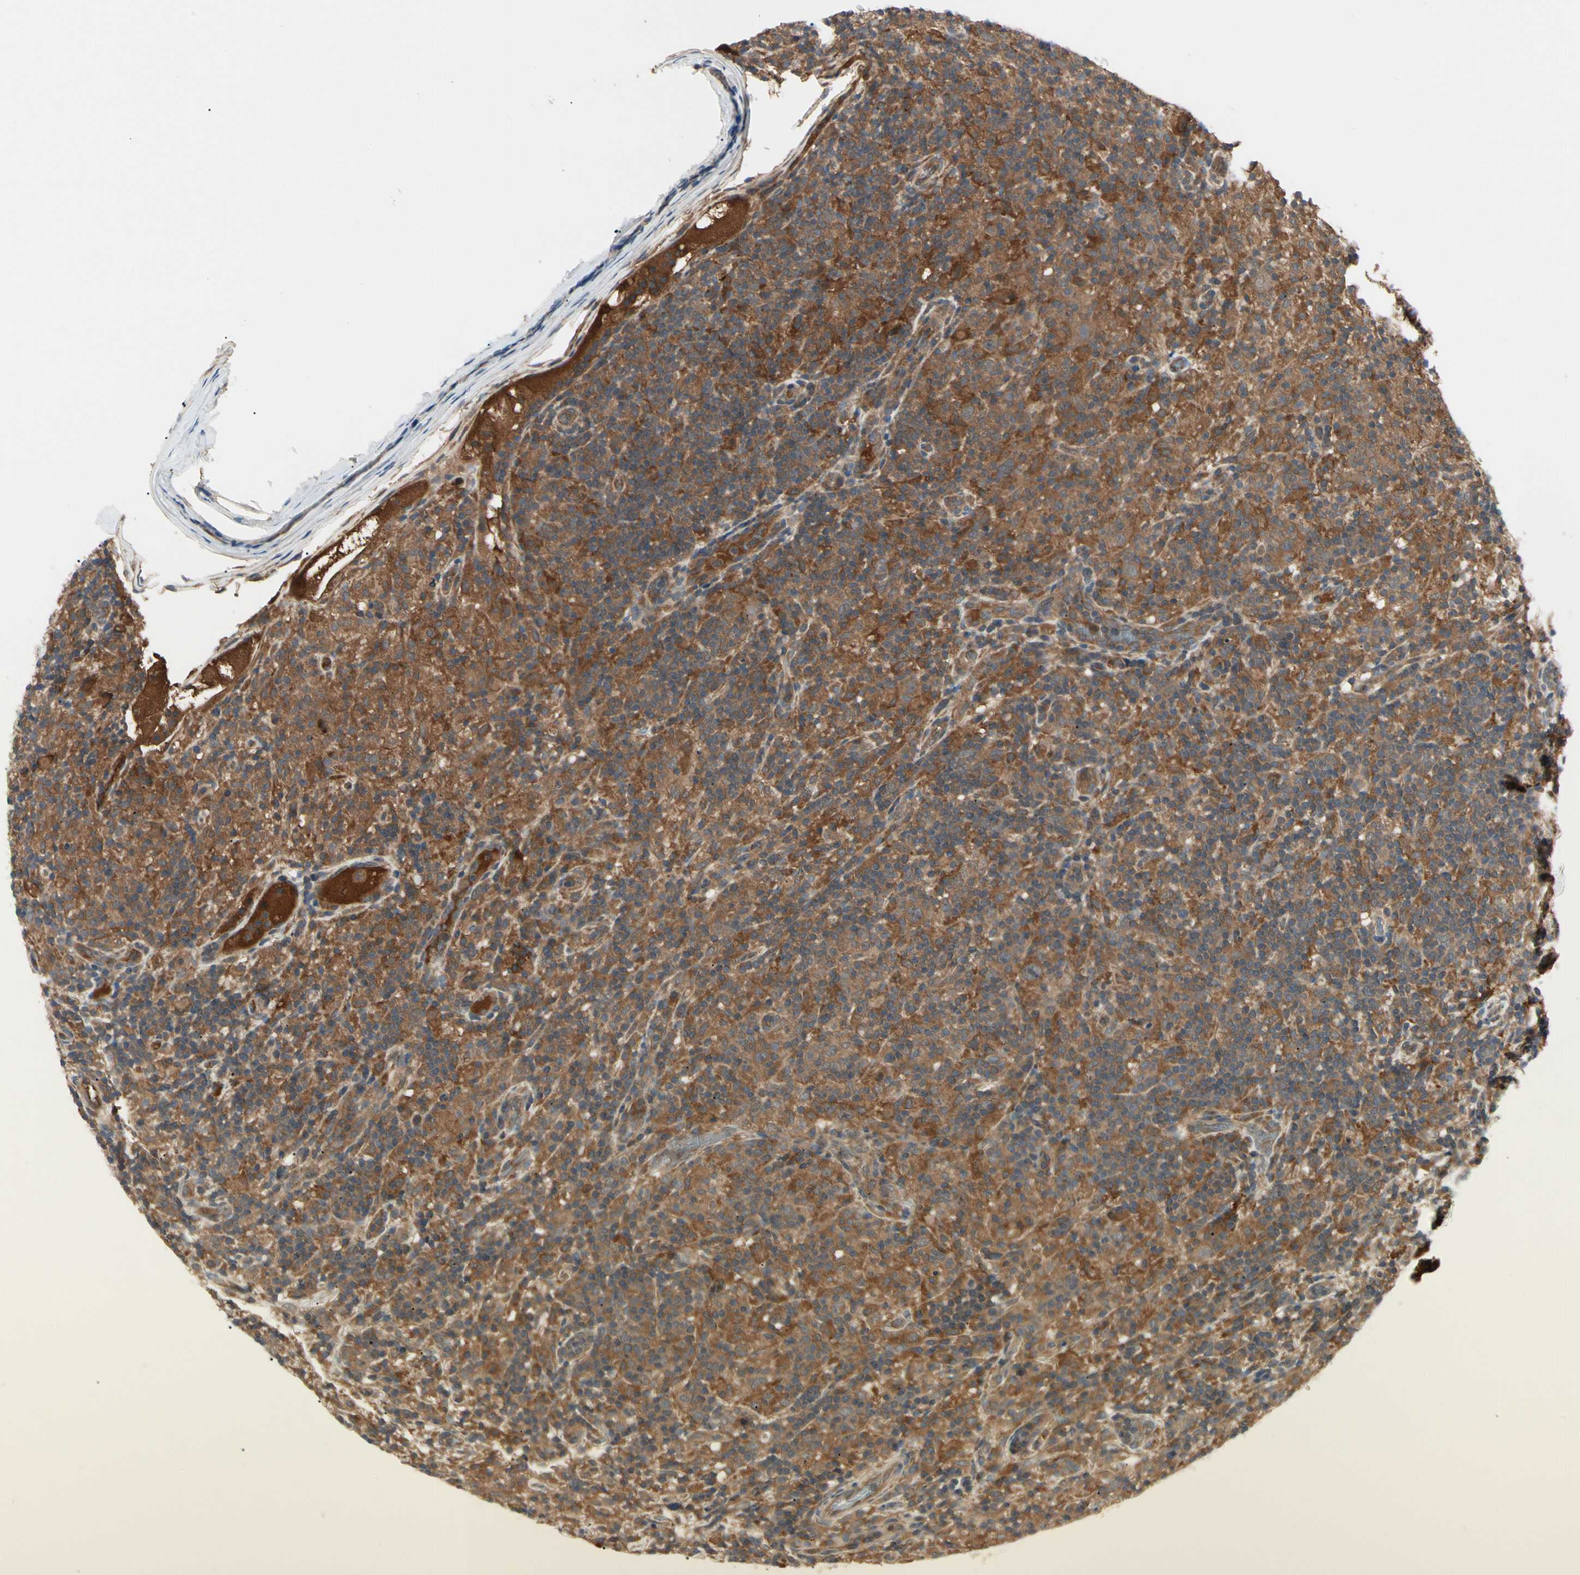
{"staining": {"intensity": "strong", "quantity": ">75%", "location": "cytoplasmic/membranous"}, "tissue": "lymphoma", "cell_type": "Tumor cells", "image_type": "cancer", "snomed": [{"axis": "morphology", "description": "Hodgkin's disease, NOS"}, {"axis": "topography", "description": "Lymph node"}], "caption": "High-power microscopy captured an IHC photomicrograph of lymphoma, revealing strong cytoplasmic/membranous positivity in about >75% of tumor cells.", "gene": "RNF14", "patient": {"sex": "male", "age": 70}}